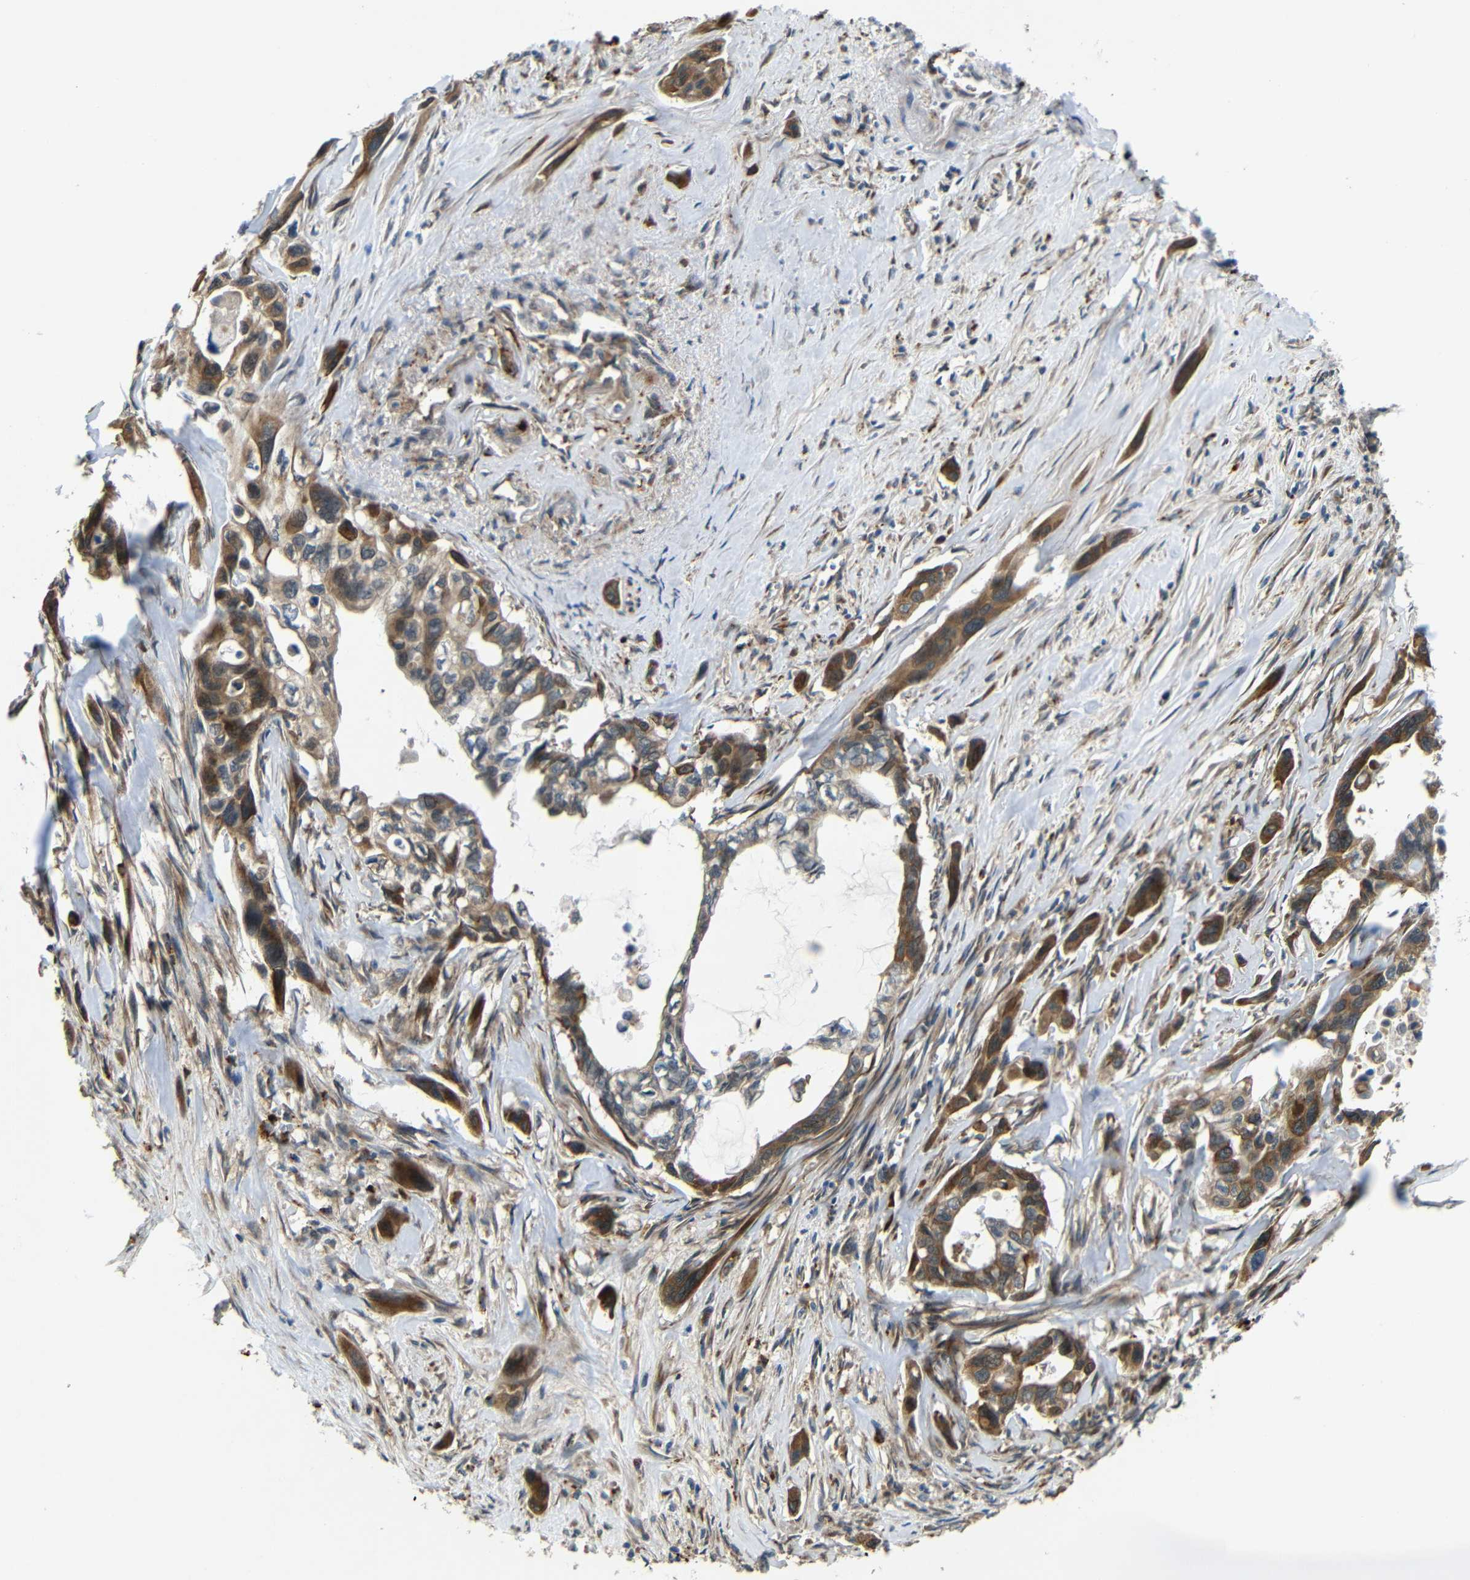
{"staining": {"intensity": "strong", "quantity": ">75%", "location": "cytoplasmic/membranous"}, "tissue": "pancreatic cancer", "cell_type": "Tumor cells", "image_type": "cancer", "snomed": [{"axis": "morphology", "description": "Adenocarcinoma, NOS"}, {"axis": "topography", "description": "Pancreas"}], "caption": "High-power microscopy captured an immunohistochemistry histopathology image of pancreatic cancer (adenocarcinoma), revealing strong cytoplasmic/membranous positivity in about >75% of tumor cells. Nuclei are stained in blue.", "gene": "ATP7A", "patient": {"sex": "male", "age": 73}}